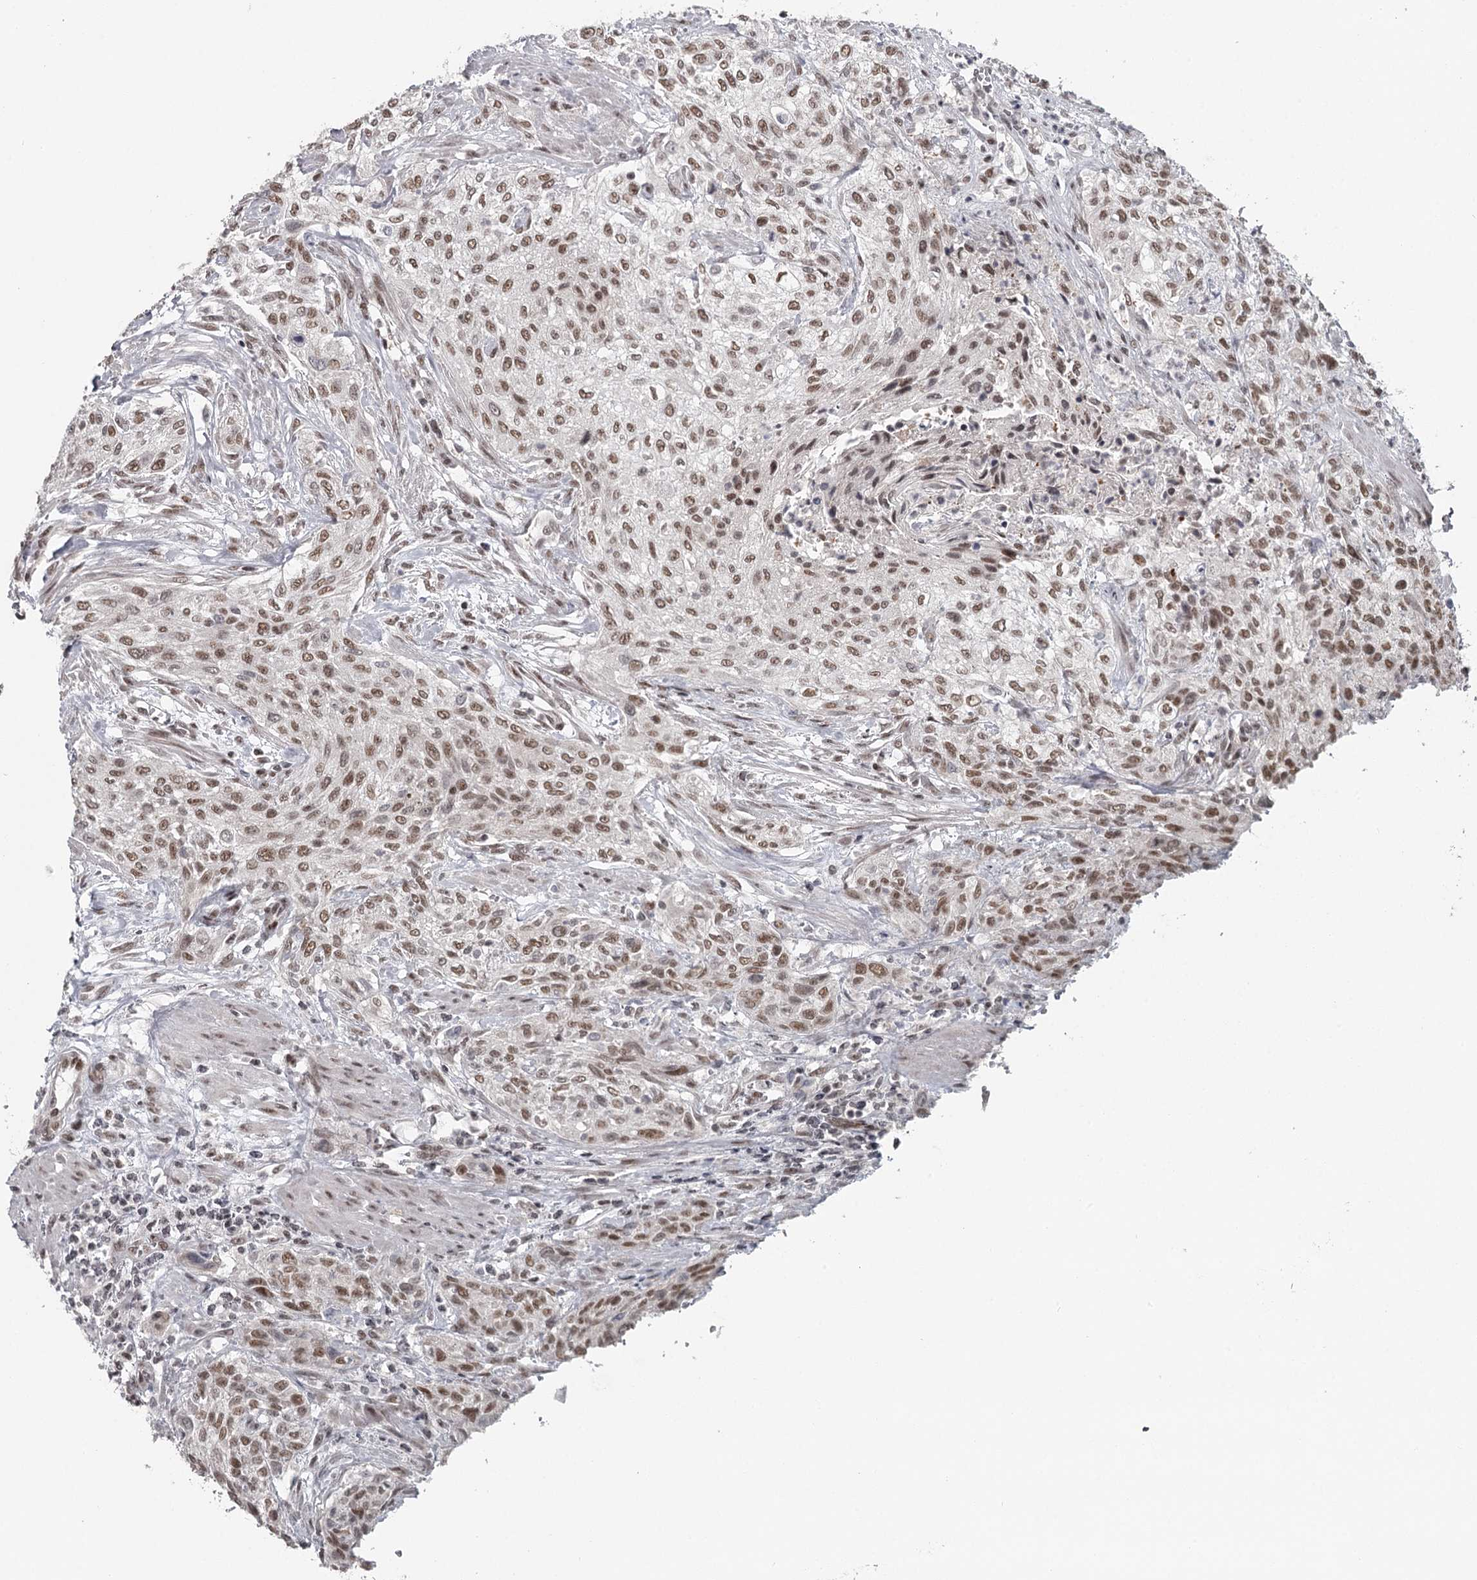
{"staining": {"intensity": "moderate", "quantity": ">75%", "location": "nuclear"}, "tissue": "urothelial cancer", "cell_type": "Tumor cells", "image_type": "cancer", "snomed": [{"axis": "morphology", "description": "Normal tissue, NOS"}, {"axis": "morphology", "description": "Urothelial carcinoma, NOS"}, {"axis": "topography", "description": "Urinary bladder"}, {"axis": "topography", "description": "Peripheral nerve tissue"}], "caption": "Transitional cell carcinoma stained for a protein shows moderate nuclear positivity in tumor cells. The staining was performed using DAB, with brown indicating positive protein expression. Nuclei are stained blue with hematoxylin.", "gene": "FAM13C", "patient": {"sex": "male", "age": 35}}